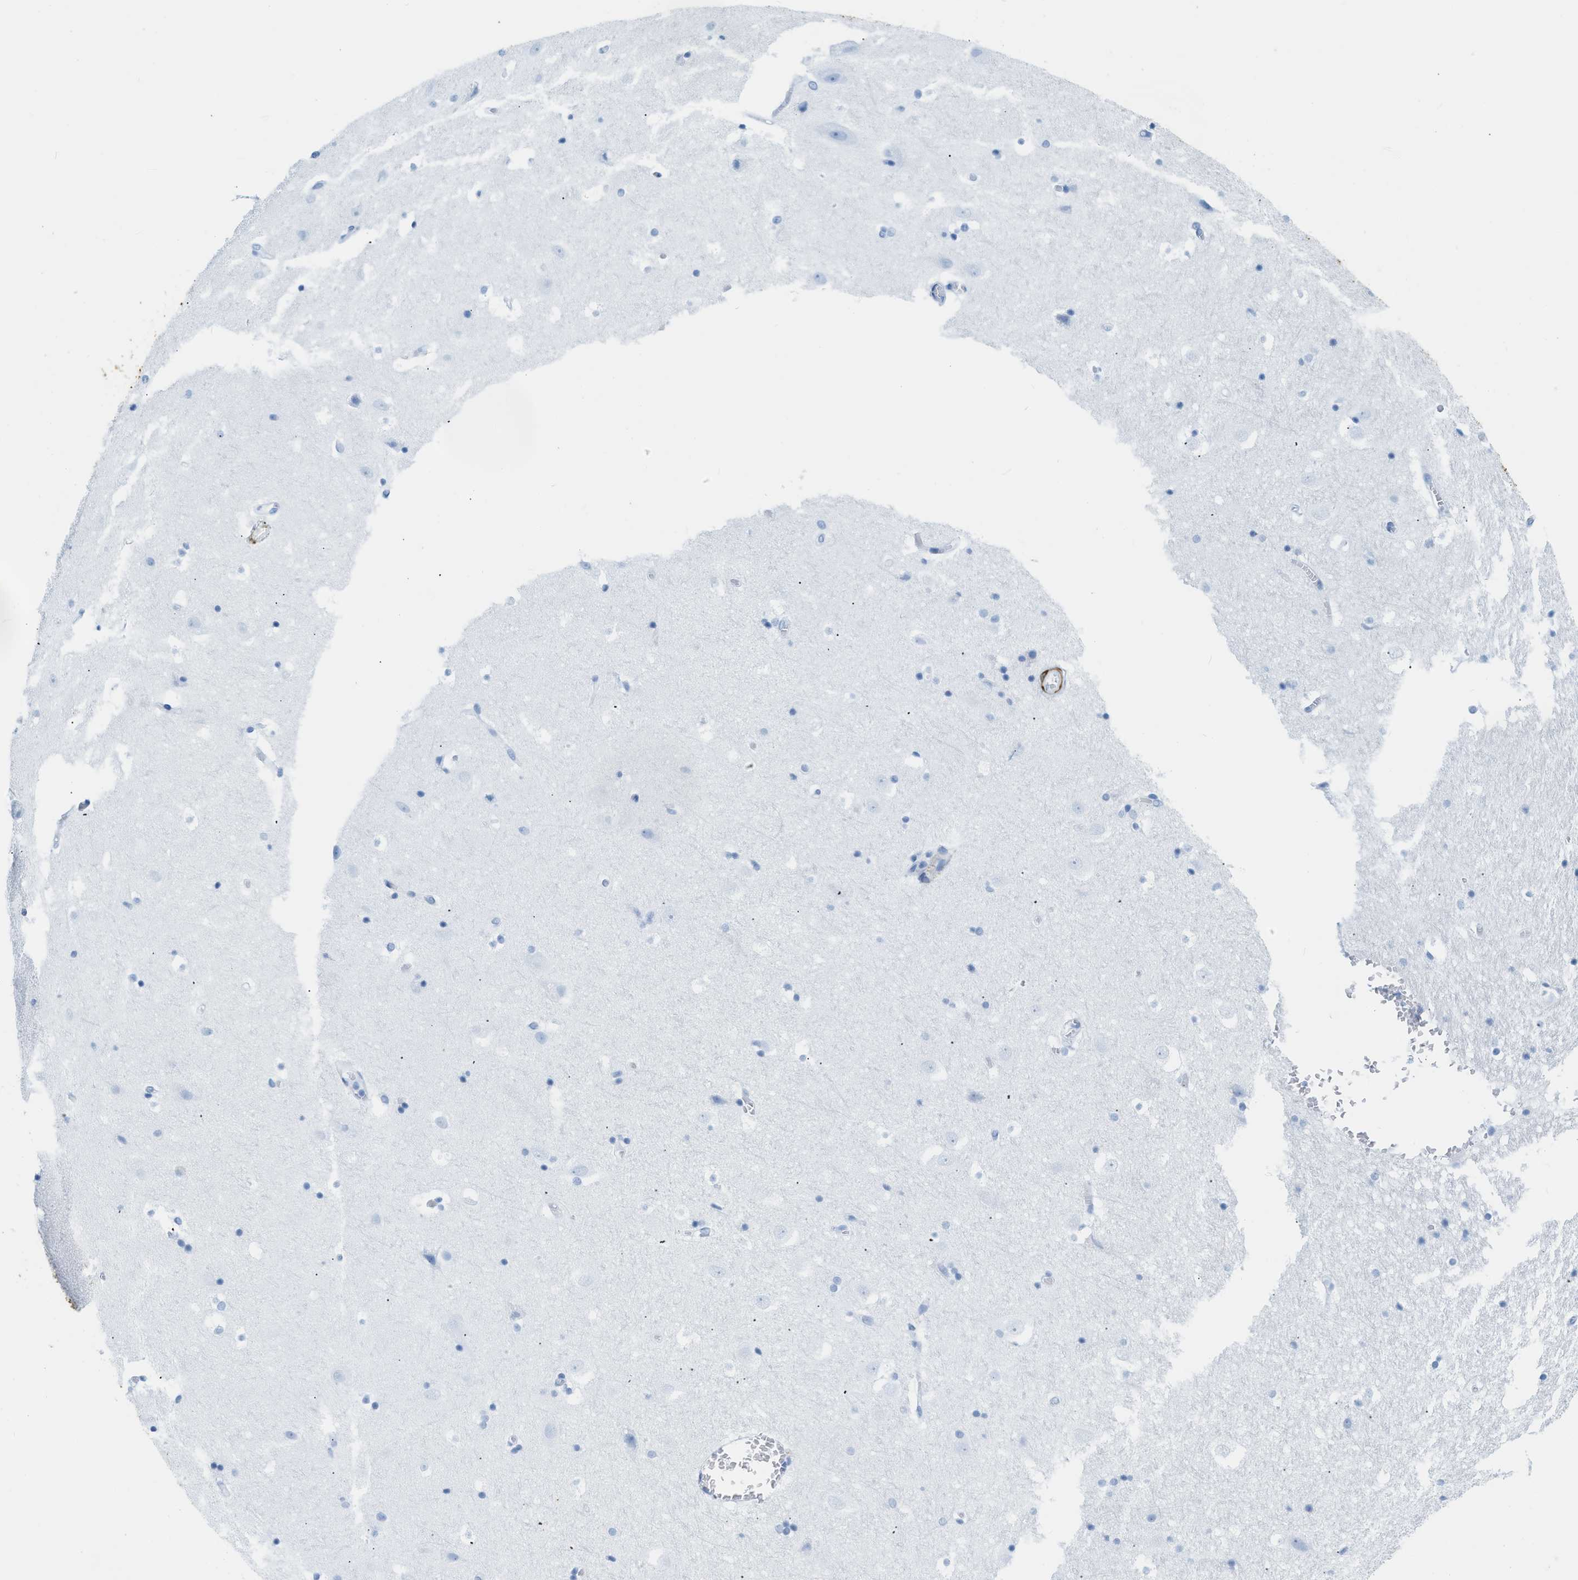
{"staining": {"intensity": "negative", "quantity": "none", "location": "none"}, "tissue": "hippocampus", "cell_type": "Glial cells", "image_type": "normal", "snomed": [{"axis": "morphology", "description": "Normal tissue, NOS"}, {"axis": "topography", "description": "Hippocampus"}], "caption": "The histopathology image shows no staining of glial cells in normal hippocampus.", "gene": "DES", "patient": {"sex": "male", "age": 45}}